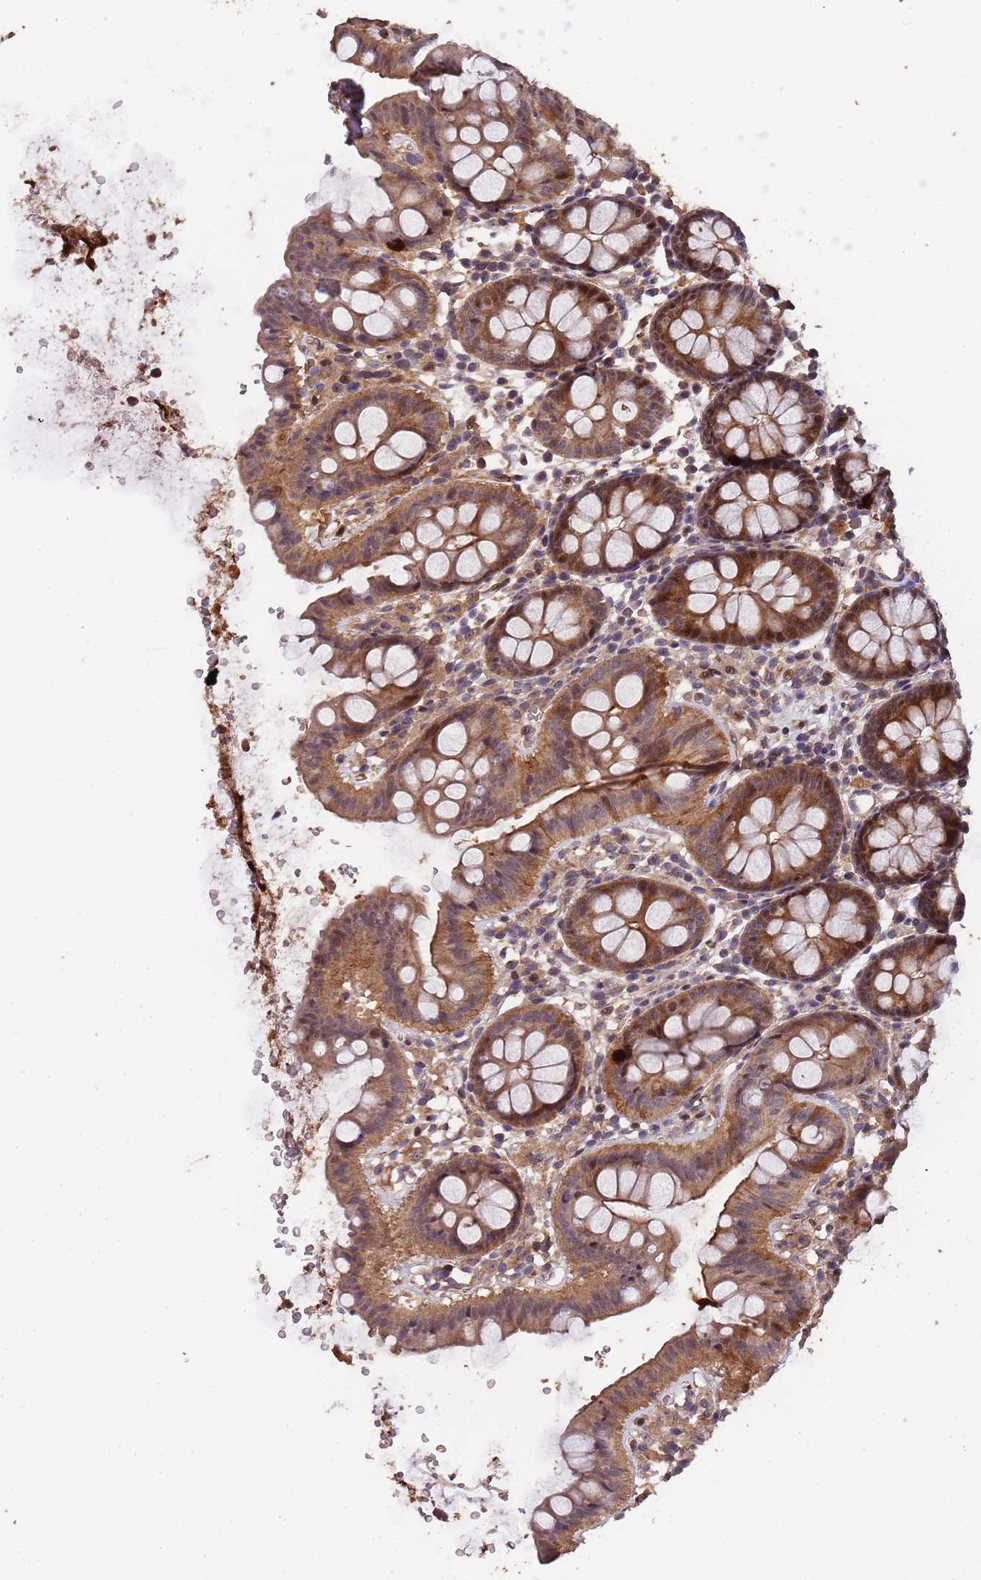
{"staining": {"intensity": "moderate", "quantity": ">75%", "location": "cytoplasmic/membranous"}, "tissue": "colon", "cell_type": "Endothelial cells", "image_type": "normal", "snomed": [{"axis": "morphology", "description": "Normal tissue, NOS"}, {"axis": "topography", "description": "Colon"}], "caption": "This photomicrograph shows immunohistochemistry (IHC) staining of normal human colon, with medium moderate cytoplasmic/membranous positivity in about >75% of endothelial cells.", "gene": "CCDC184", "patient": {"sex": "male", "age": 75}}